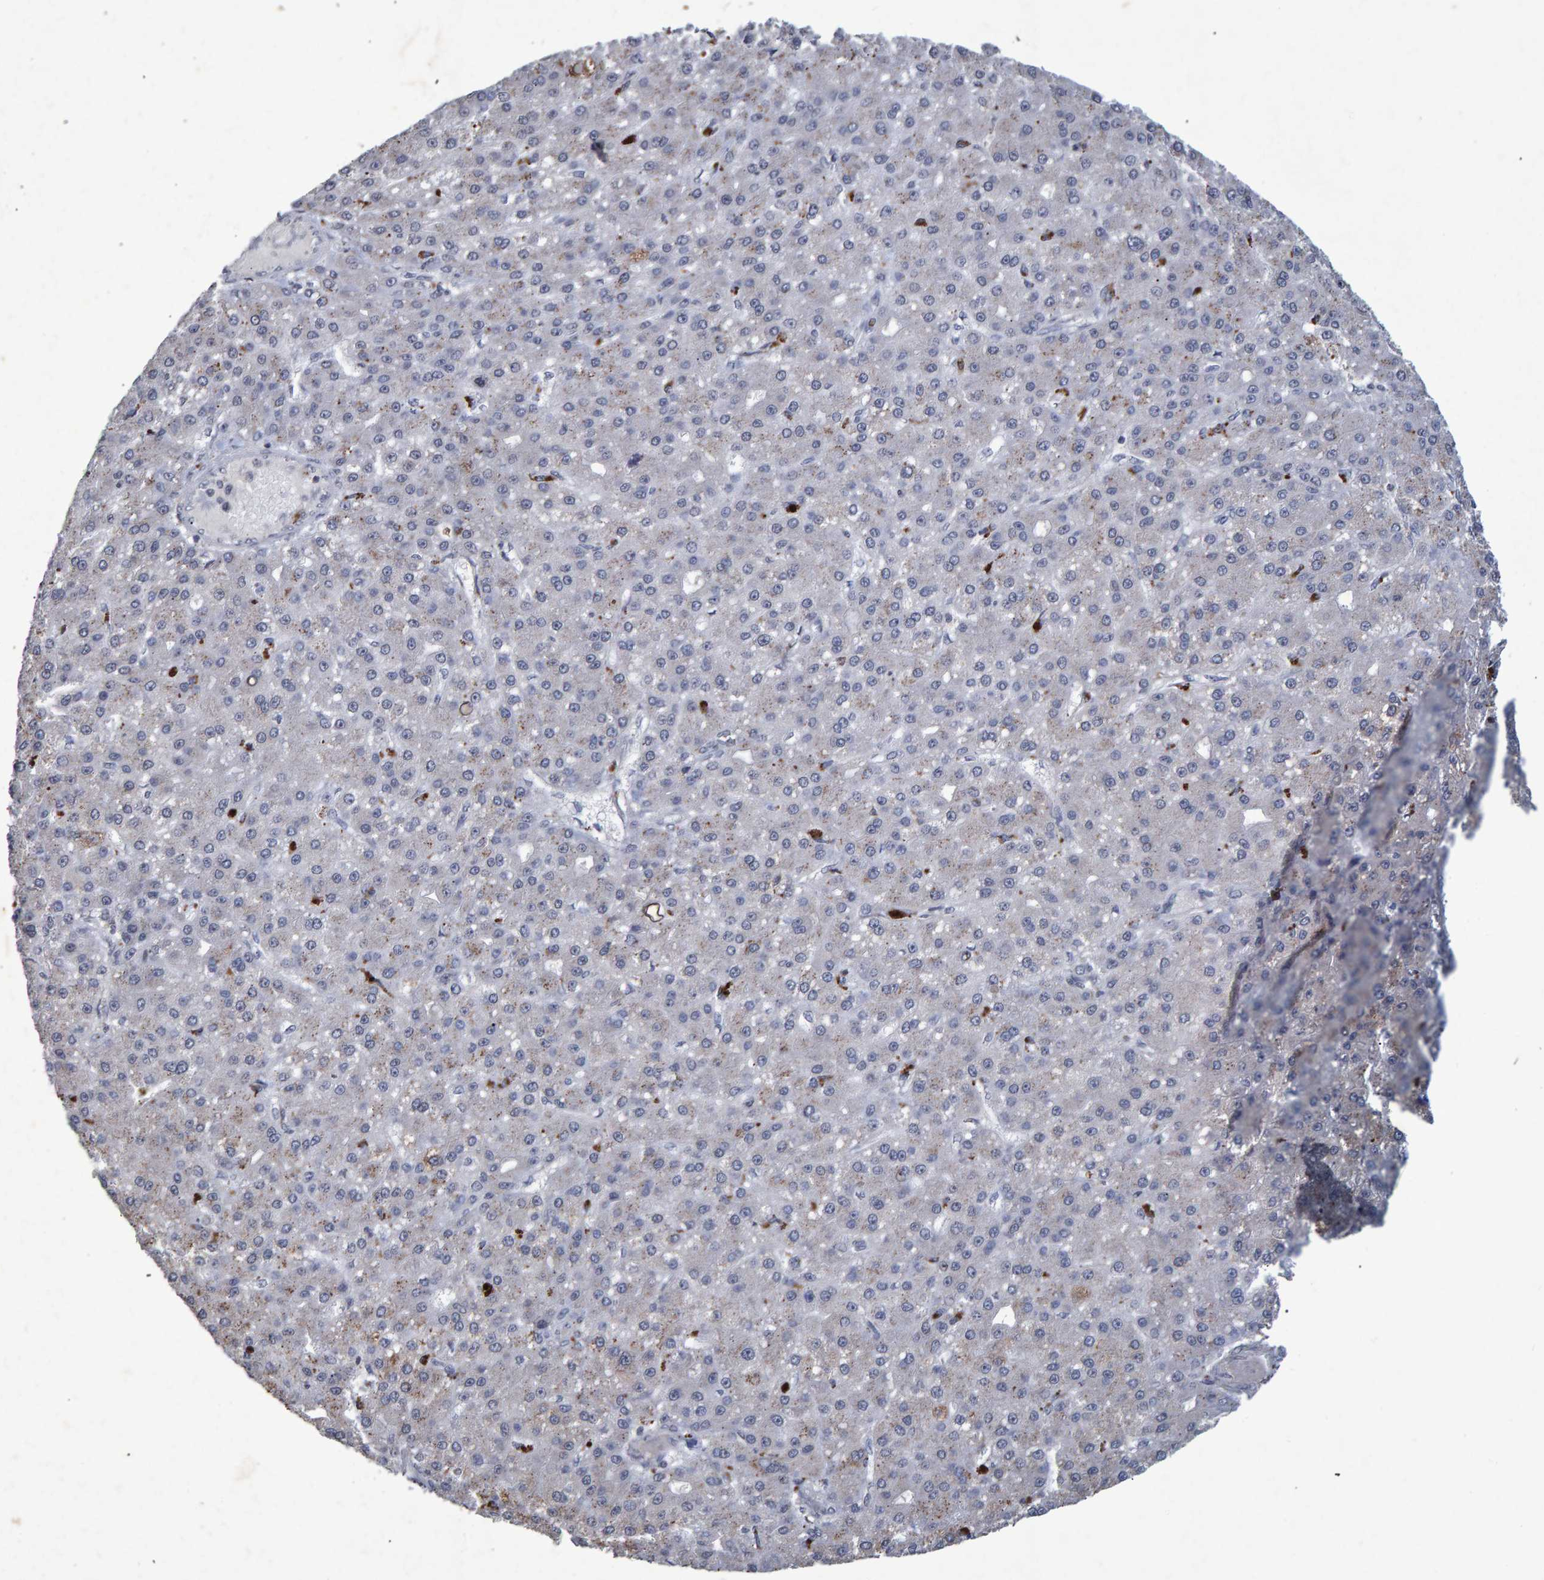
{"staining": {"intensity": "negative", "quantity": "none", "location": "none"}, "tissue": "liver cancer", "cell_type": "Tumor cells", "image_type": "cancer", "snomed": [{"axis": "morphology", "description": "Carcinoma, Hepatocellular, NOS"}, {"axis": "topography", "description": "Liver"}], "caption": "Immunohistochemical staining of liver hepatocellular carcinoma exhibits no significant staining in tumor cells.", "gene": "GALC", "patient": {"sex": "male", "age": 67}}